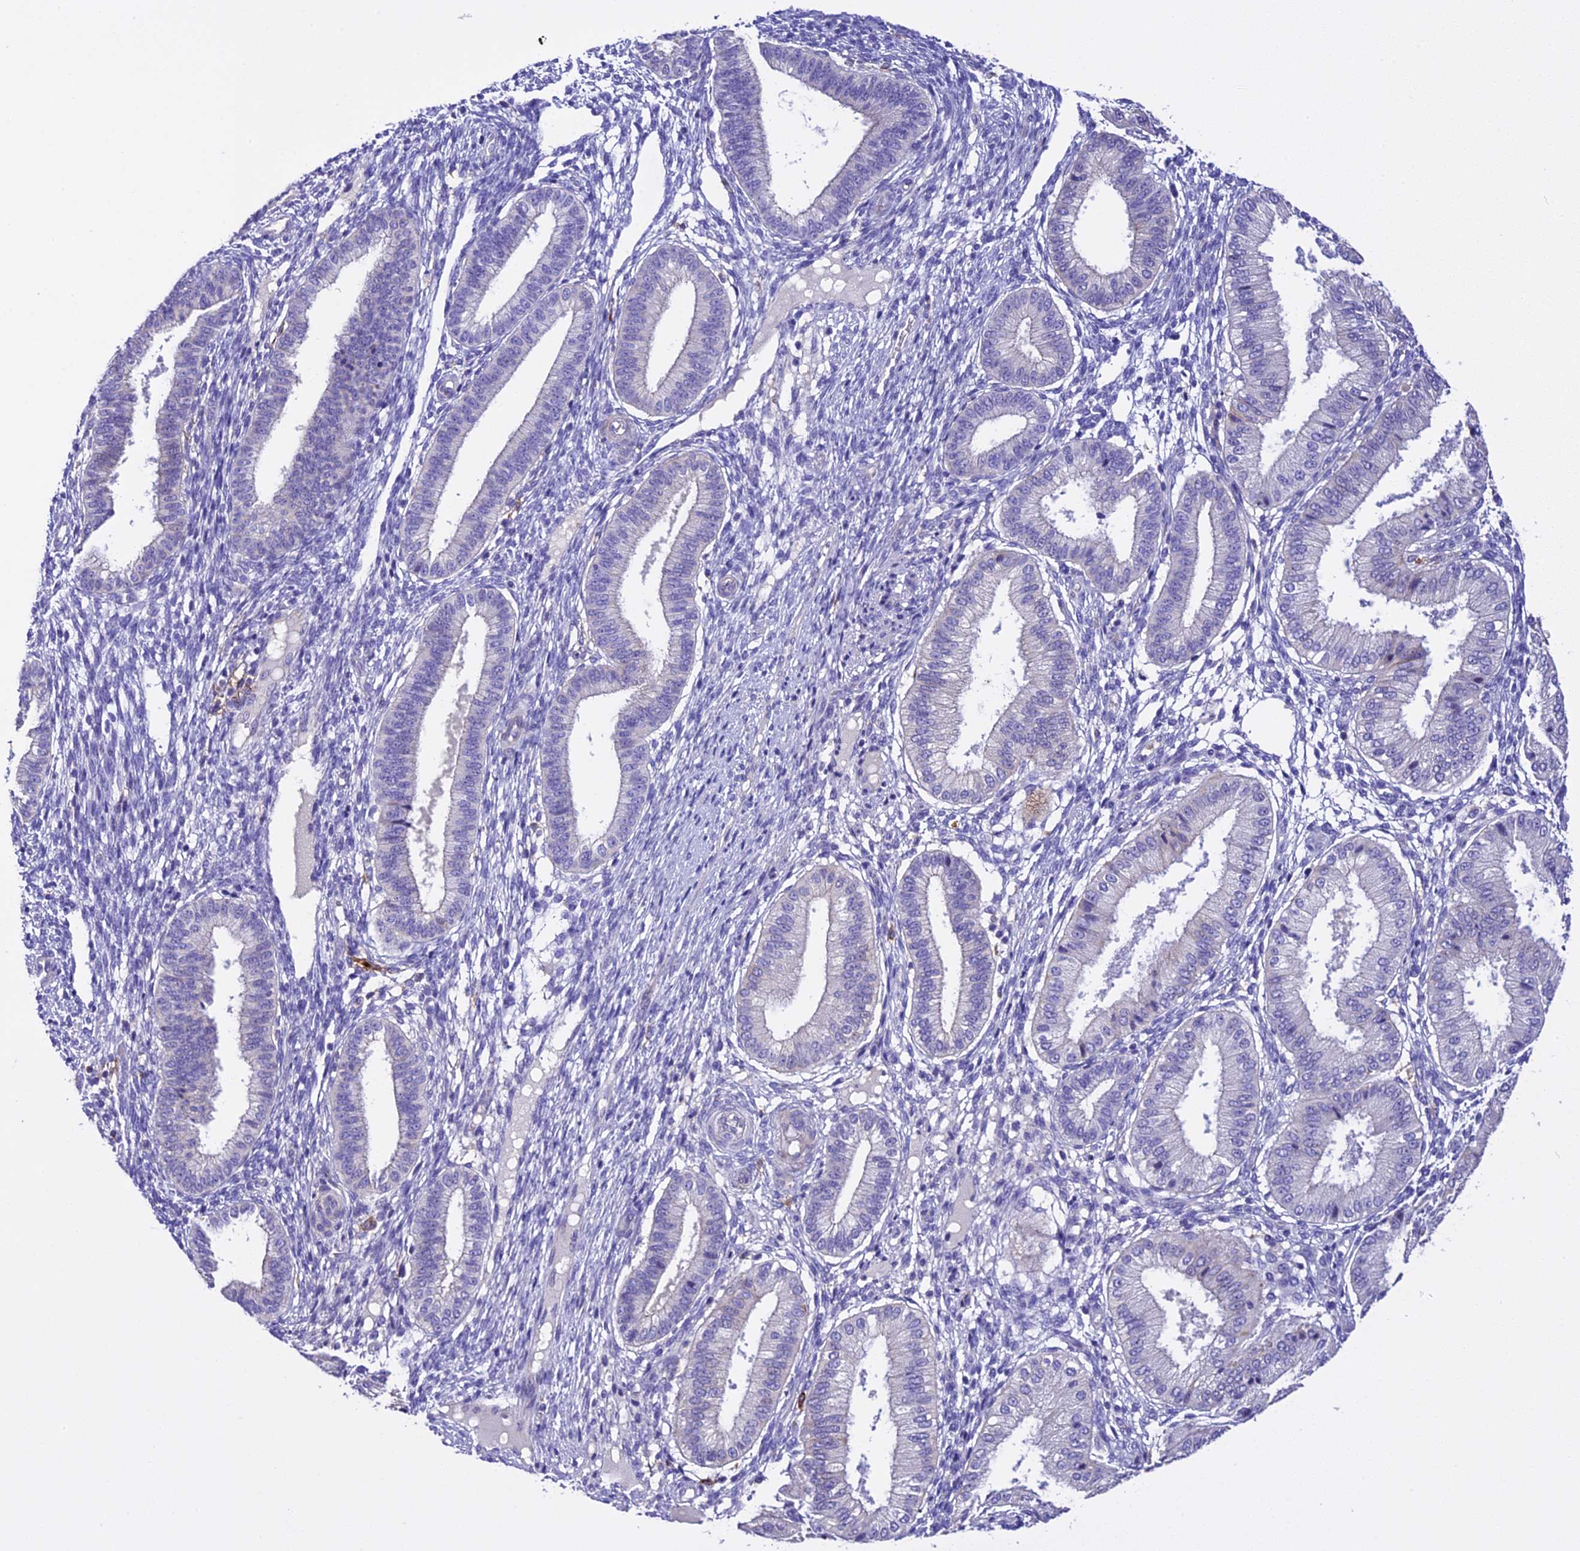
{"staining": {"intensity": "negative", "quantity": "none", "location": "none"}, "tissue": "endometrium", "cell_type": "Cells in endometrial stroma", "image_type": "normal", "snomed": [{"axis": "morphology", "description": "Normal tissue, NOS"}, {"axis": "topography", "description": "Endometrium"}], "caption": "A high-resolution image shows IHC staining of unremarkable endometrium, which reveals no significant staining in cells in endometrial stroma.", "gene": "NOD2", "patient": {"sex": "female", "age": 39}}